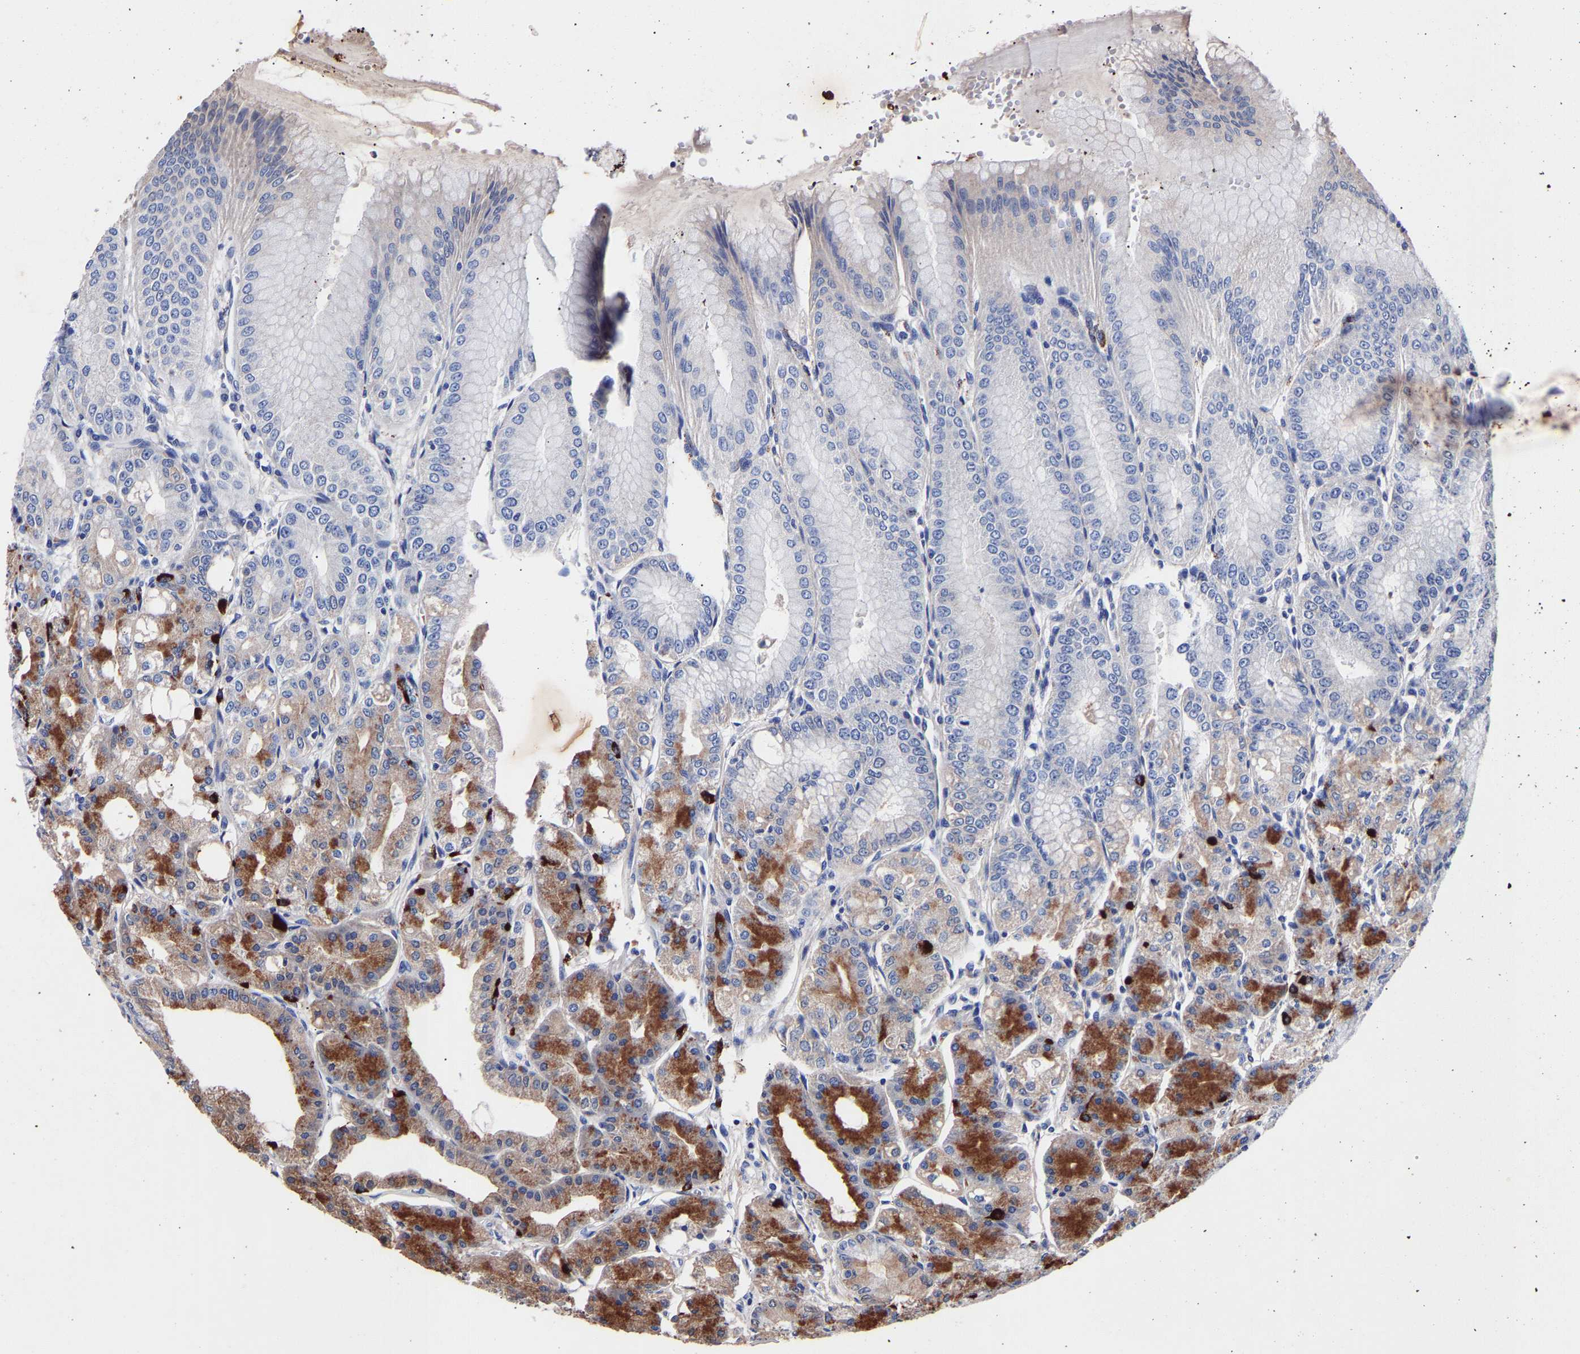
{"staining": {"intensity": "strong", "quantity": "<25%", "location": "cytoplasmic/membranous"}, "tissue": "stomach", "cell_type": "Glandular cells", "image_type": "normal", "snomed": [{"axis": "morphology", "description": "Normal tissue, NOS"}, {"axis": "topography", "description": "Stomach, lower"}], "caption": "Immunohistochemical staining of benign stomach exhibits medium levels of strong cytoplasmic/membranous positivity in about <25% of glandular cells.", "gene": "SEM1", "patient": {"sex": "male", "age": 71}}